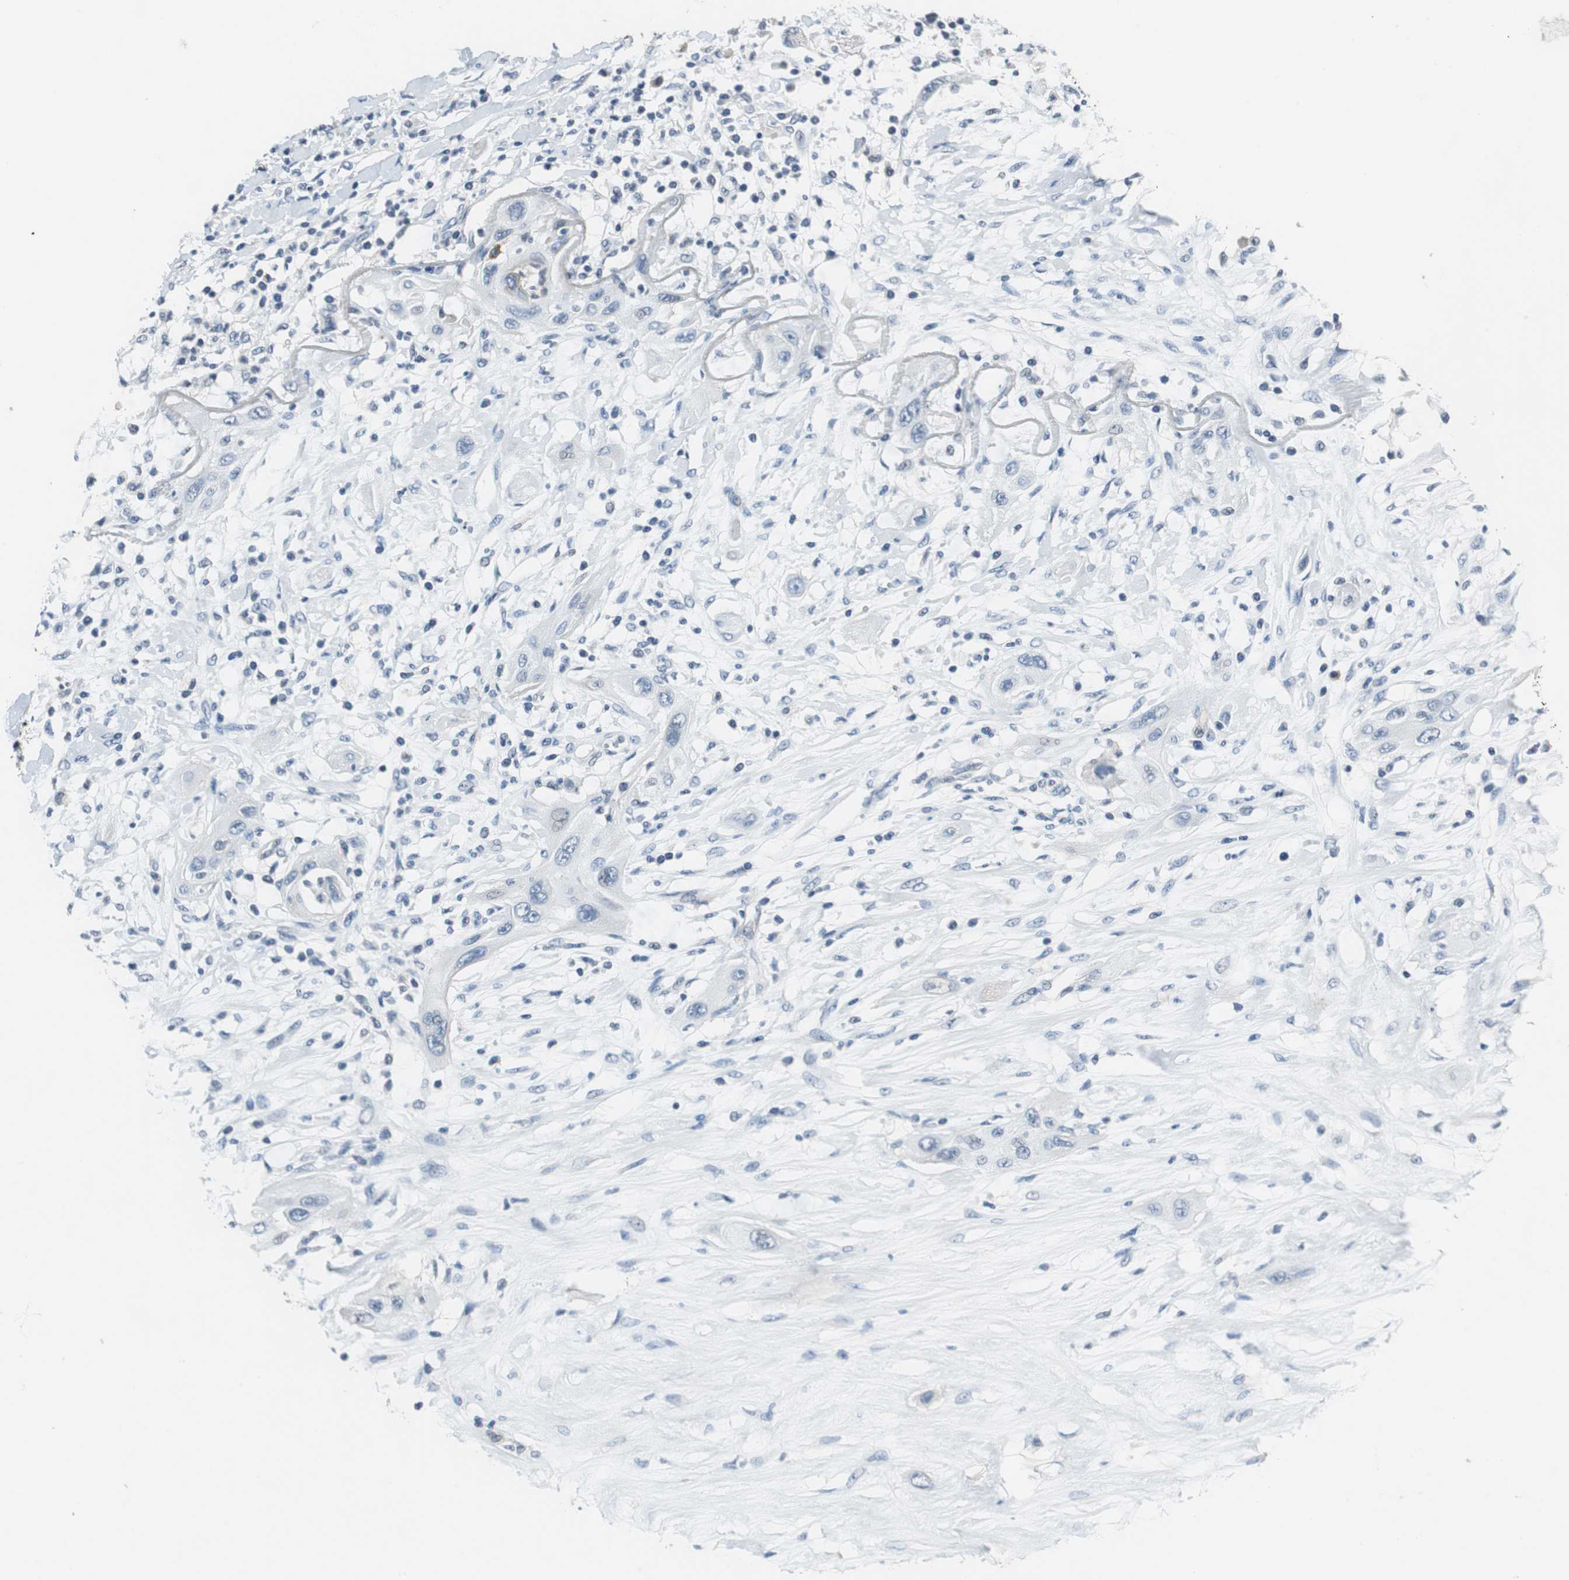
{"staining": {"intensity": "negative", "quantity": "none", "location": "none"}, "tissue": "lung cancer", "cell_type": "Tumor cells", "image_type": "cancer", "snomed": [{"axis": "morphology", "description": "Squamous cell carcinoma, NOS"}, {"axis": "topography", "description": "Lung"}], "caption": "Protein analysis of lung cancer (squamous cell carcinoma) shows no significant positivity in tumor cells. (Brightfield microscopy of DAB (3,3'-diaminobenzidine) IHC at high magnification).", "gene": "PI4KB", "patient": {"sex": "female", "age": 47}}